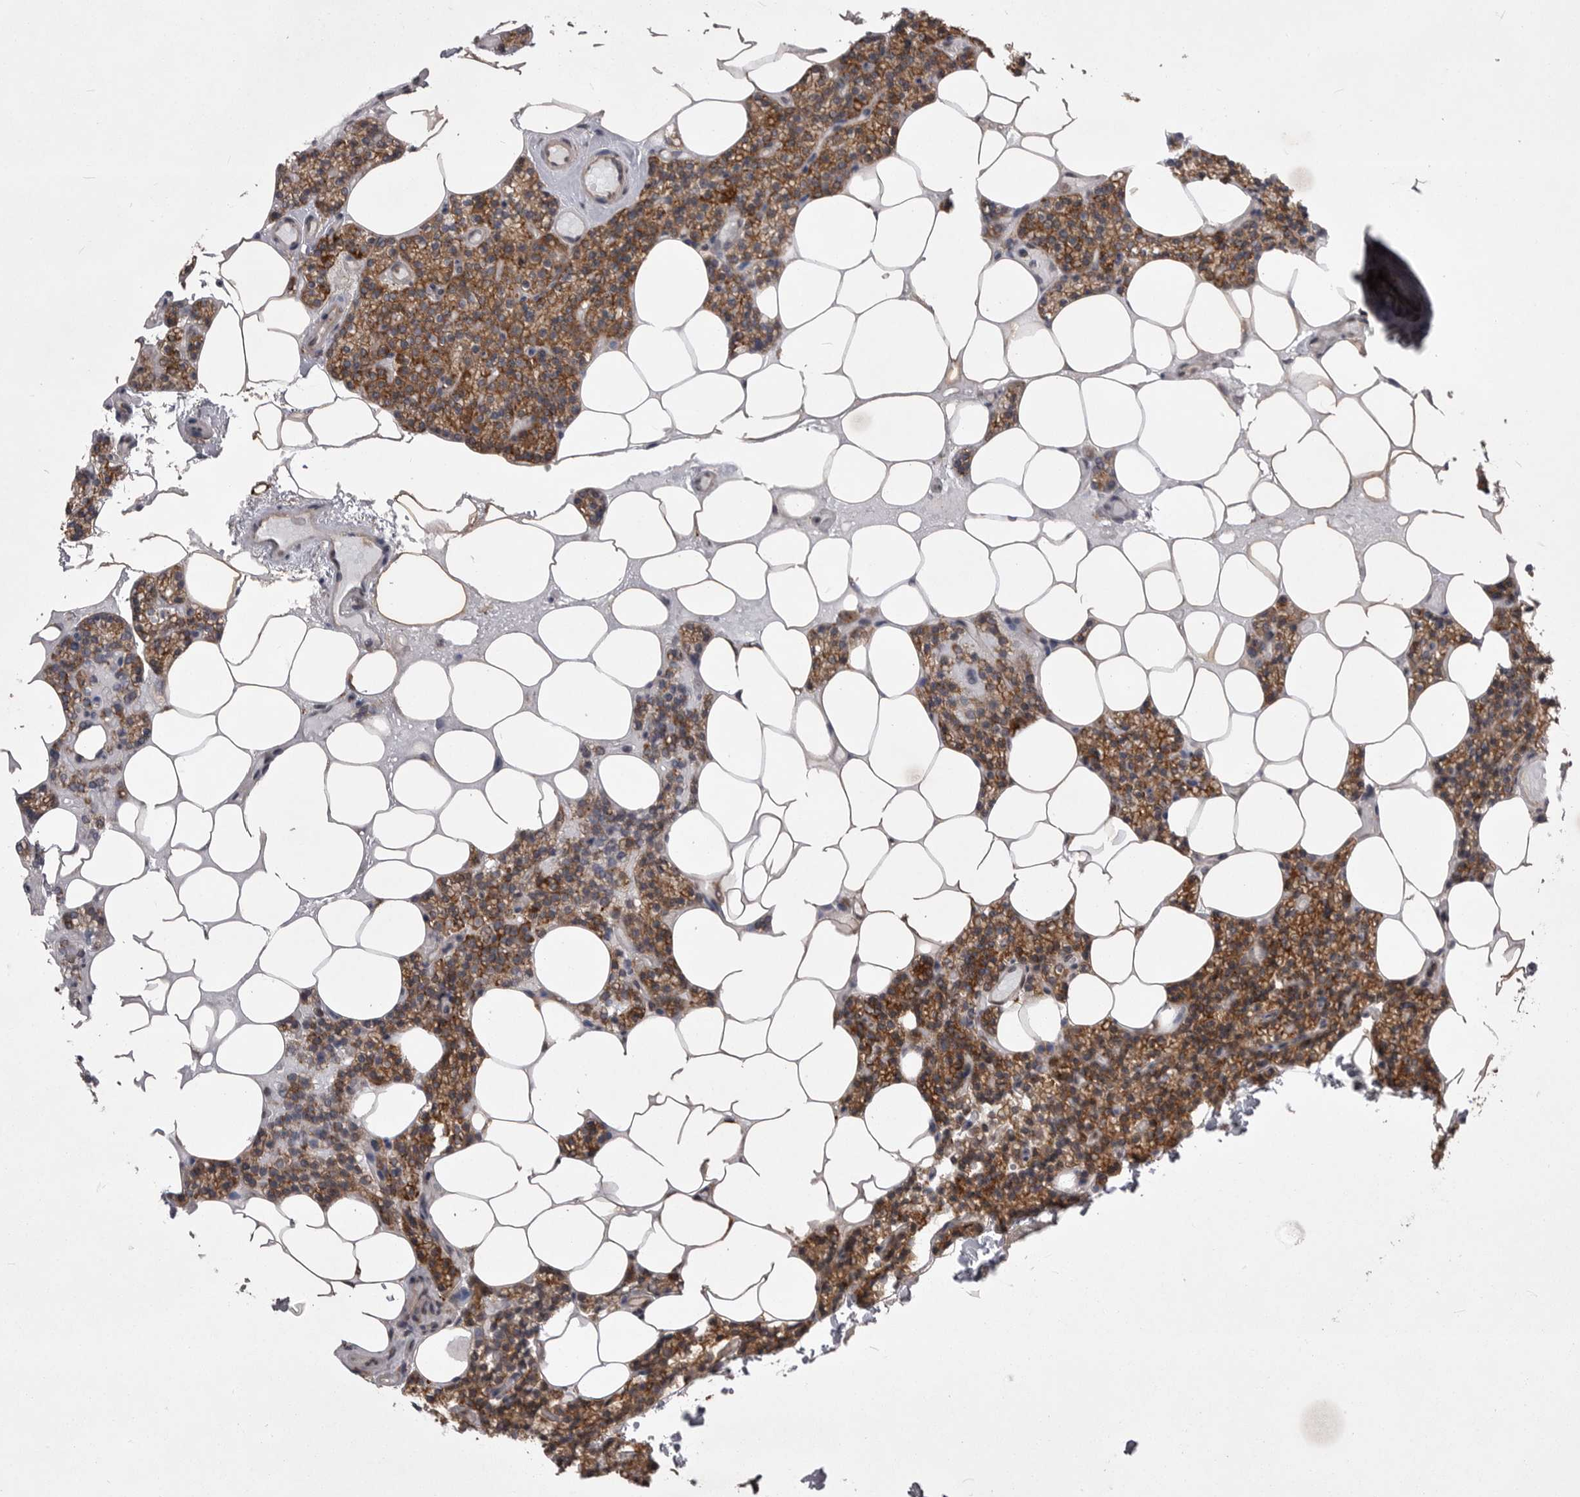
{"staining": {"intensity": "moderate", "quantity": ">75%", "location": "cytoplasmic/membranous"}, "tissue": "parathyroid gland", "cell_type": "Glandular cells", "image_type": "normal", "snomed": [{"axis": "morphology", "description": "Normal tissue, NOS"}, {"axis": "topography", "description": "Parathyroid gland"}], "caption": "The photomicrograph exhibits a brown stain indicating the presence of a protein in the cytoplasmic/membranous of glandular cells in parathyroid gland.", "gene": "ABL1", "patient": {"sex": "male", "age": 75}}